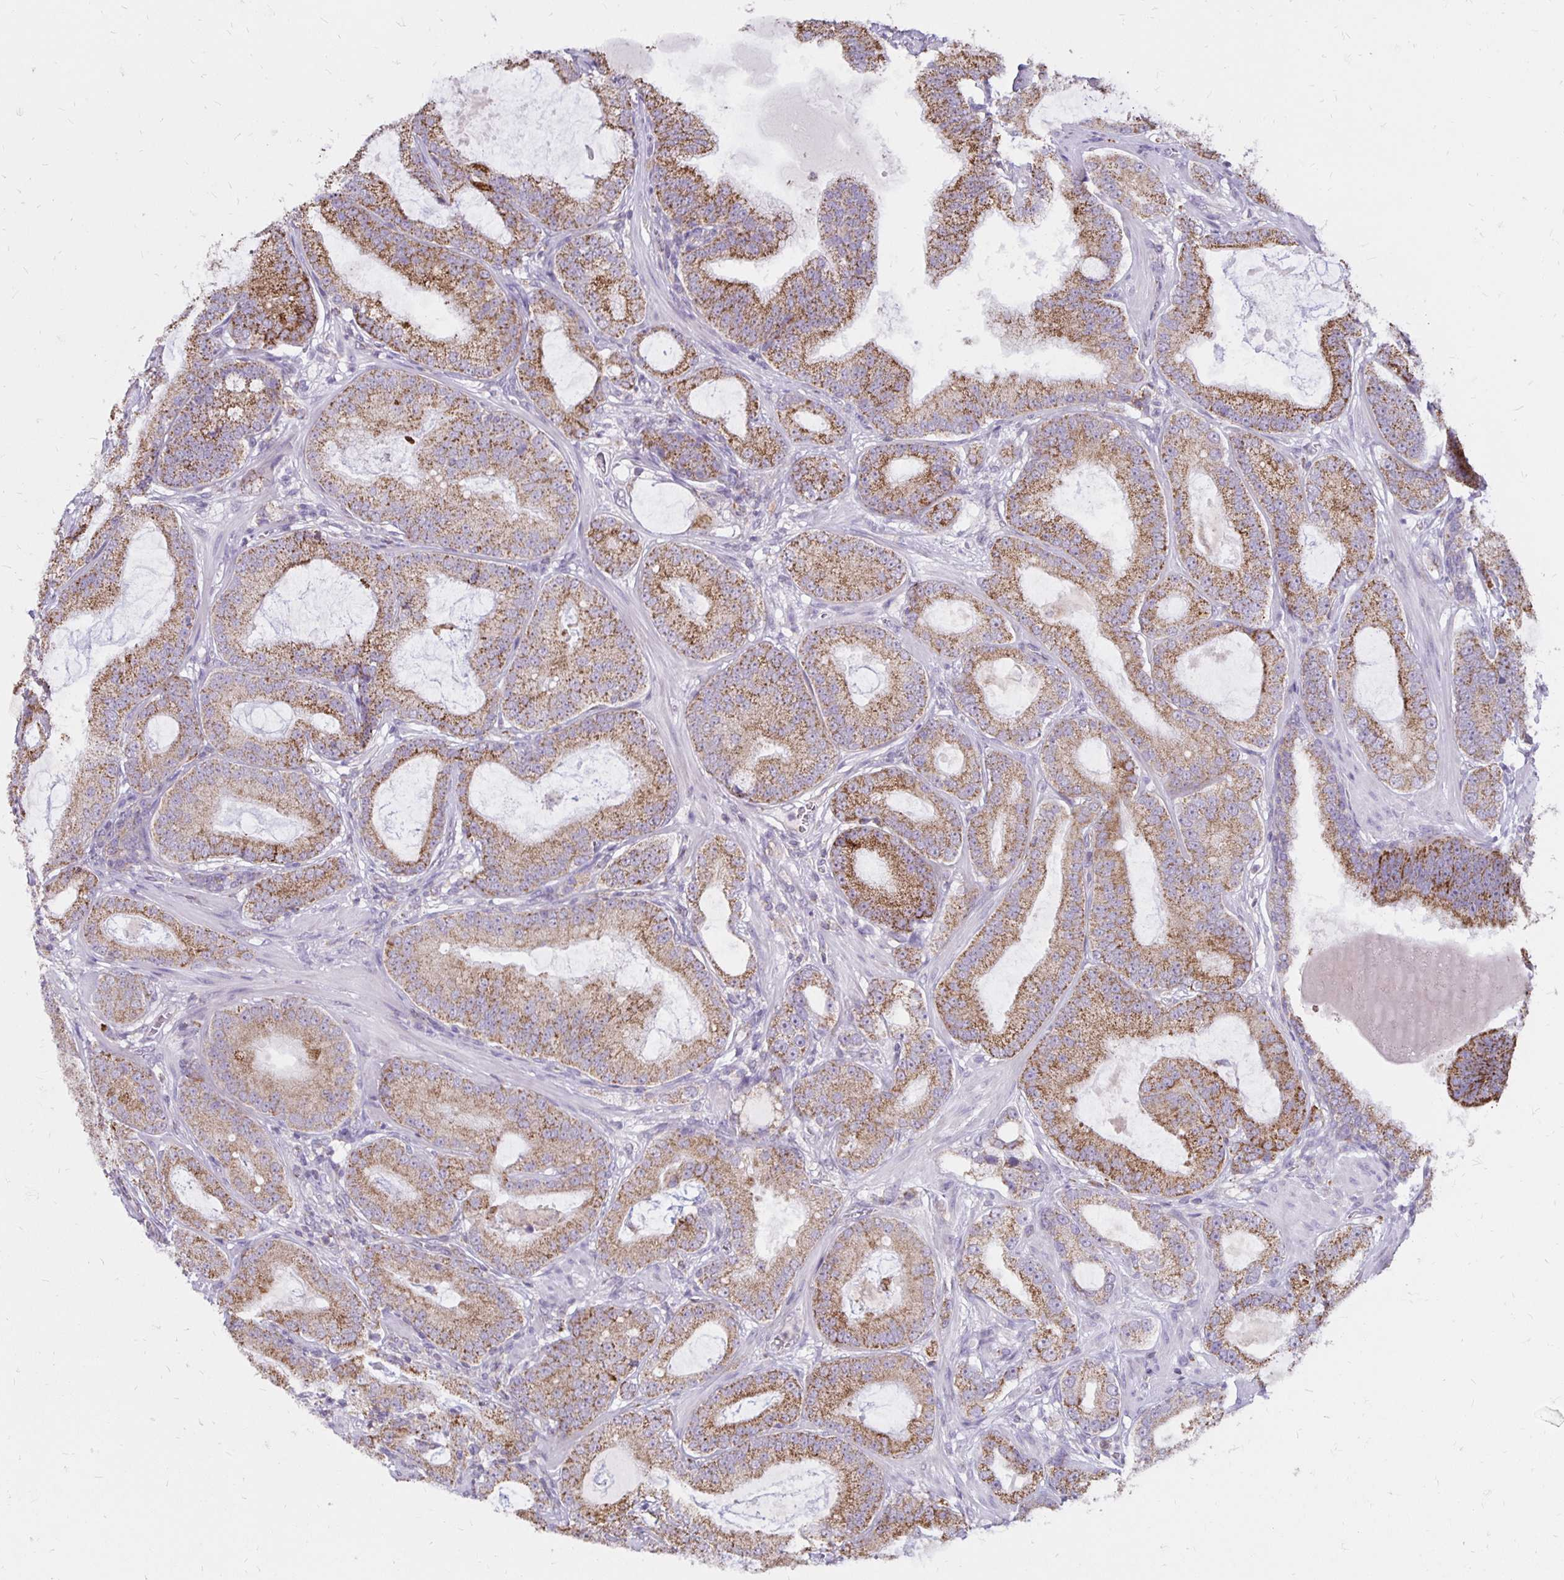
{"staining": {"intensity": "moderate", "quantity": ">75%", "location": "cytoplasmic/membranous"}, "tissue": "prostate cancer", "cell_type": "Tumor cells", "image_type": "cancer", "snomed": [{"axis": "morphology", "description": "Adenocarcinoma, High grade"}, {"axis": "topography", "description": "Prostate"}], "caption": "Prostate cancer was stained to show a protein in brown. There is medium levels of moderate cytoplasmic/membranous staining in approximately >75% of tumor cells. (IHC, brightfield microscopy, high magnification).", "gene": "IER3", "patient": {"sex": "male", "age": 65}}